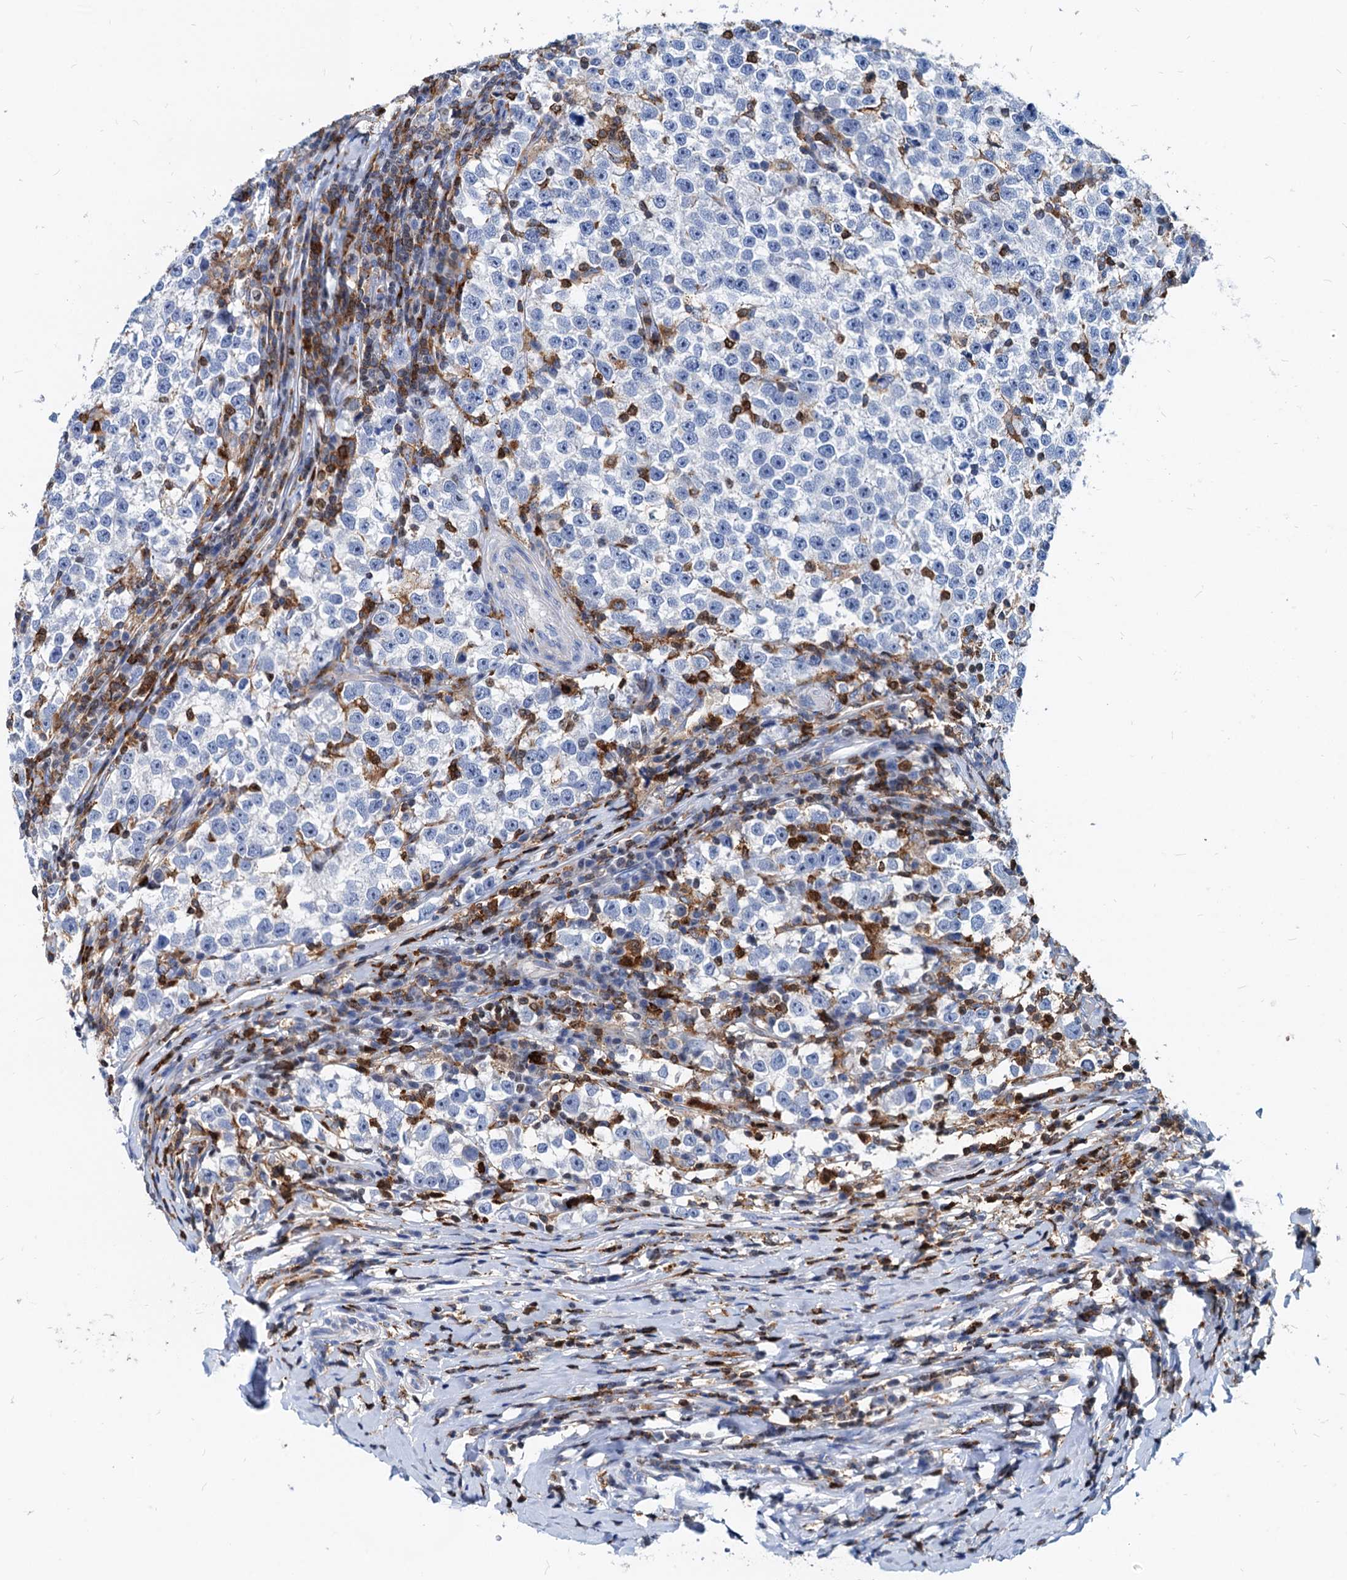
{"staining": {"intensity": "negative", "quantity": "none", "location": "none"}, "tissue": "testis cancer", "cell_type": "Tumor cells", "image_type": "cancer", "snomed": [{"axis": "morphology", "description": "Normal tissue, NOS"}, {"axis": "morphology", "description": "Seminoma, NOS"}, {"axis": "topography", "description": "Testis"}], "caption": "The histopathology image exhibits no staining of tumor cells in testis seminoma.", "gene": "LCP2", "patient": {"sex": "male", "age": 43}}